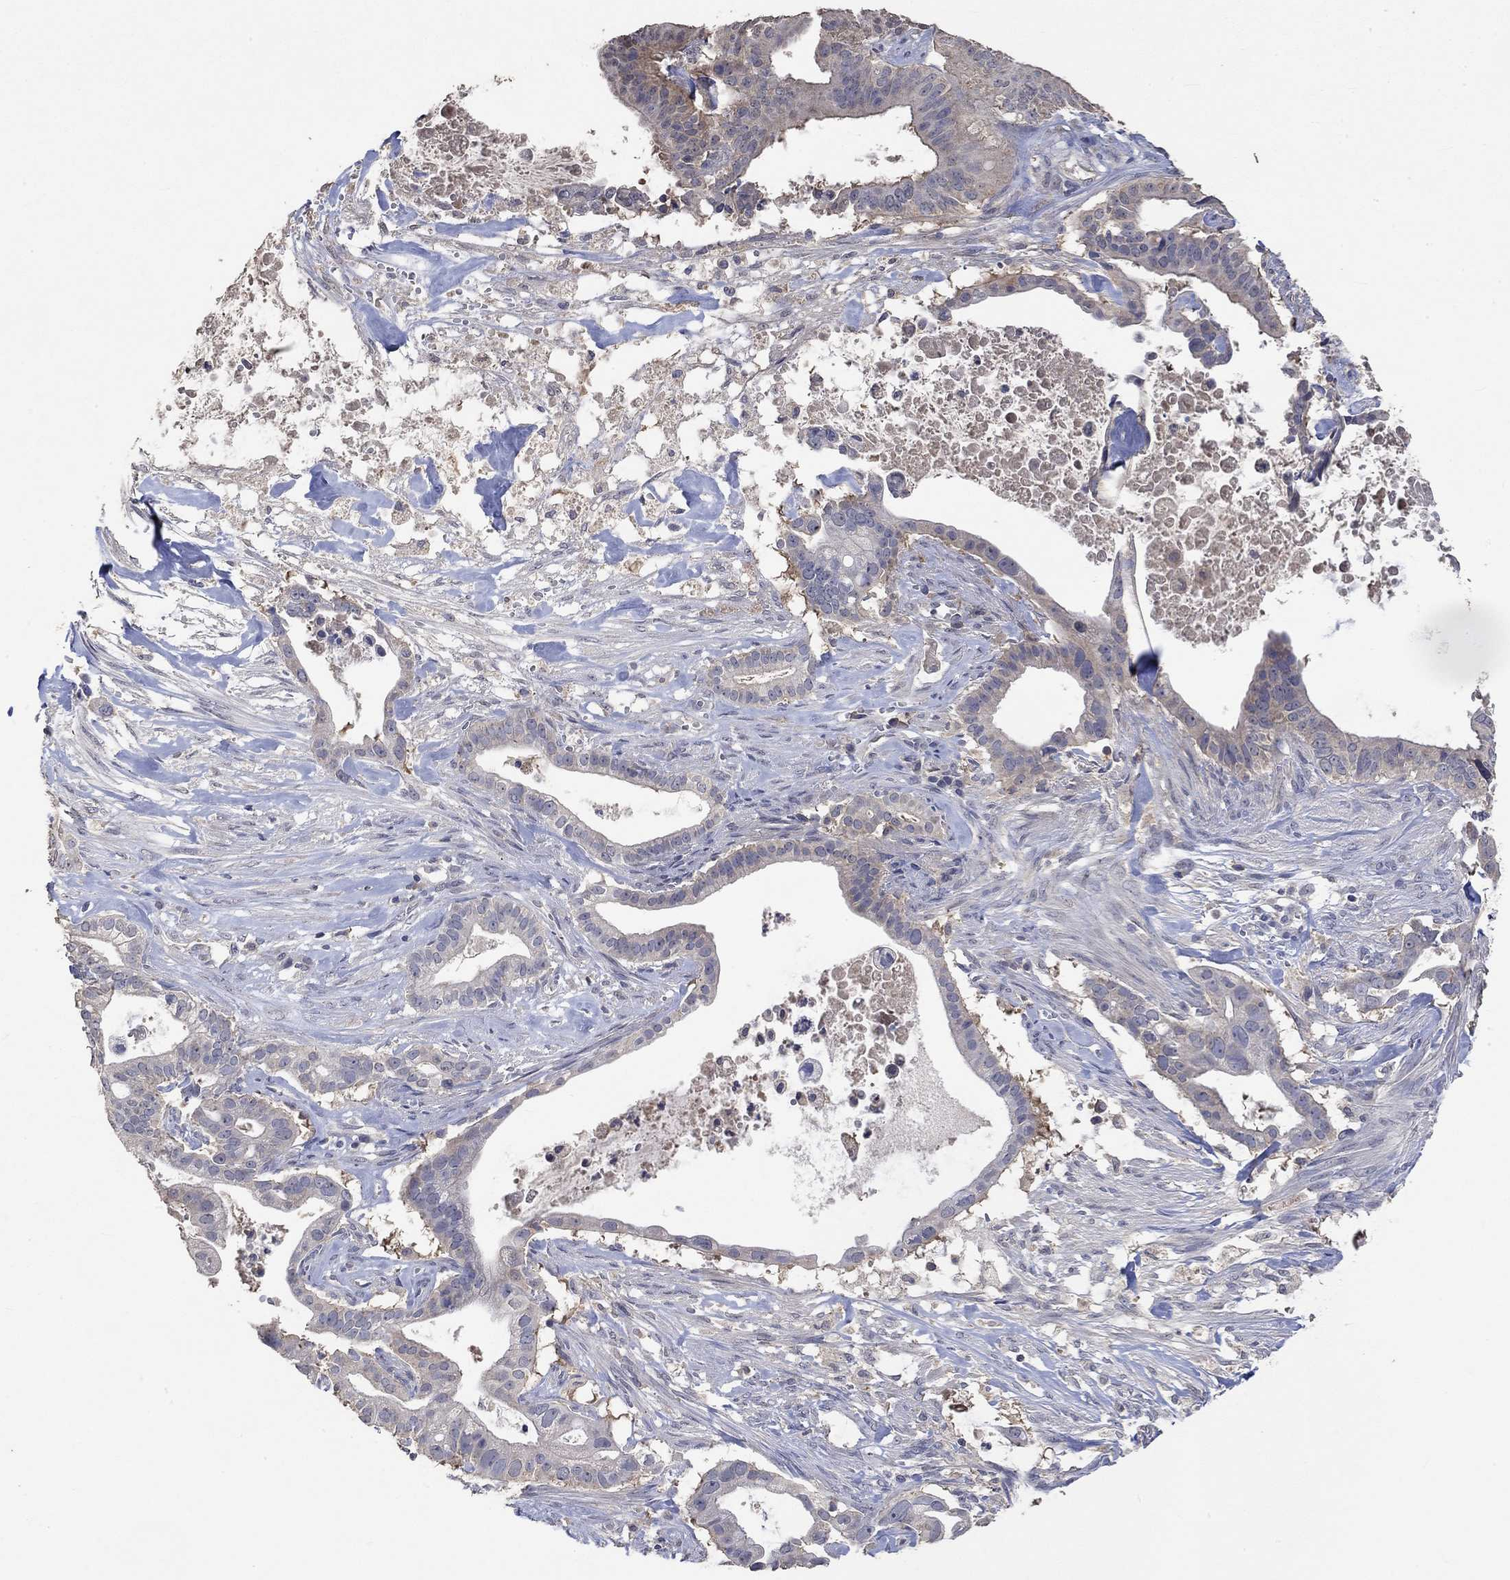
{"staining": {"intensity": "negative", "quantity": "none", "location": "none"}, "tissue": "pancreatic cancer", "cell_type": "Tumor cells", "image_type": "cancer", "snomed": [{"axis": "morphology", "description": "Adenocarcinoma, NOS"}, {"axis": "topography", "description": "Pancreas"}], "caption": "Immunohistochemistry (IHC) of human pancreatic adenocarcinoma reveals no expression in tumor cells. The staining is performed using DAB brown chromogen with nuclei counter-stained in using hematoxylin.", "gene": "PTPN20", "patient": {"sex": "male", "age": 61}}